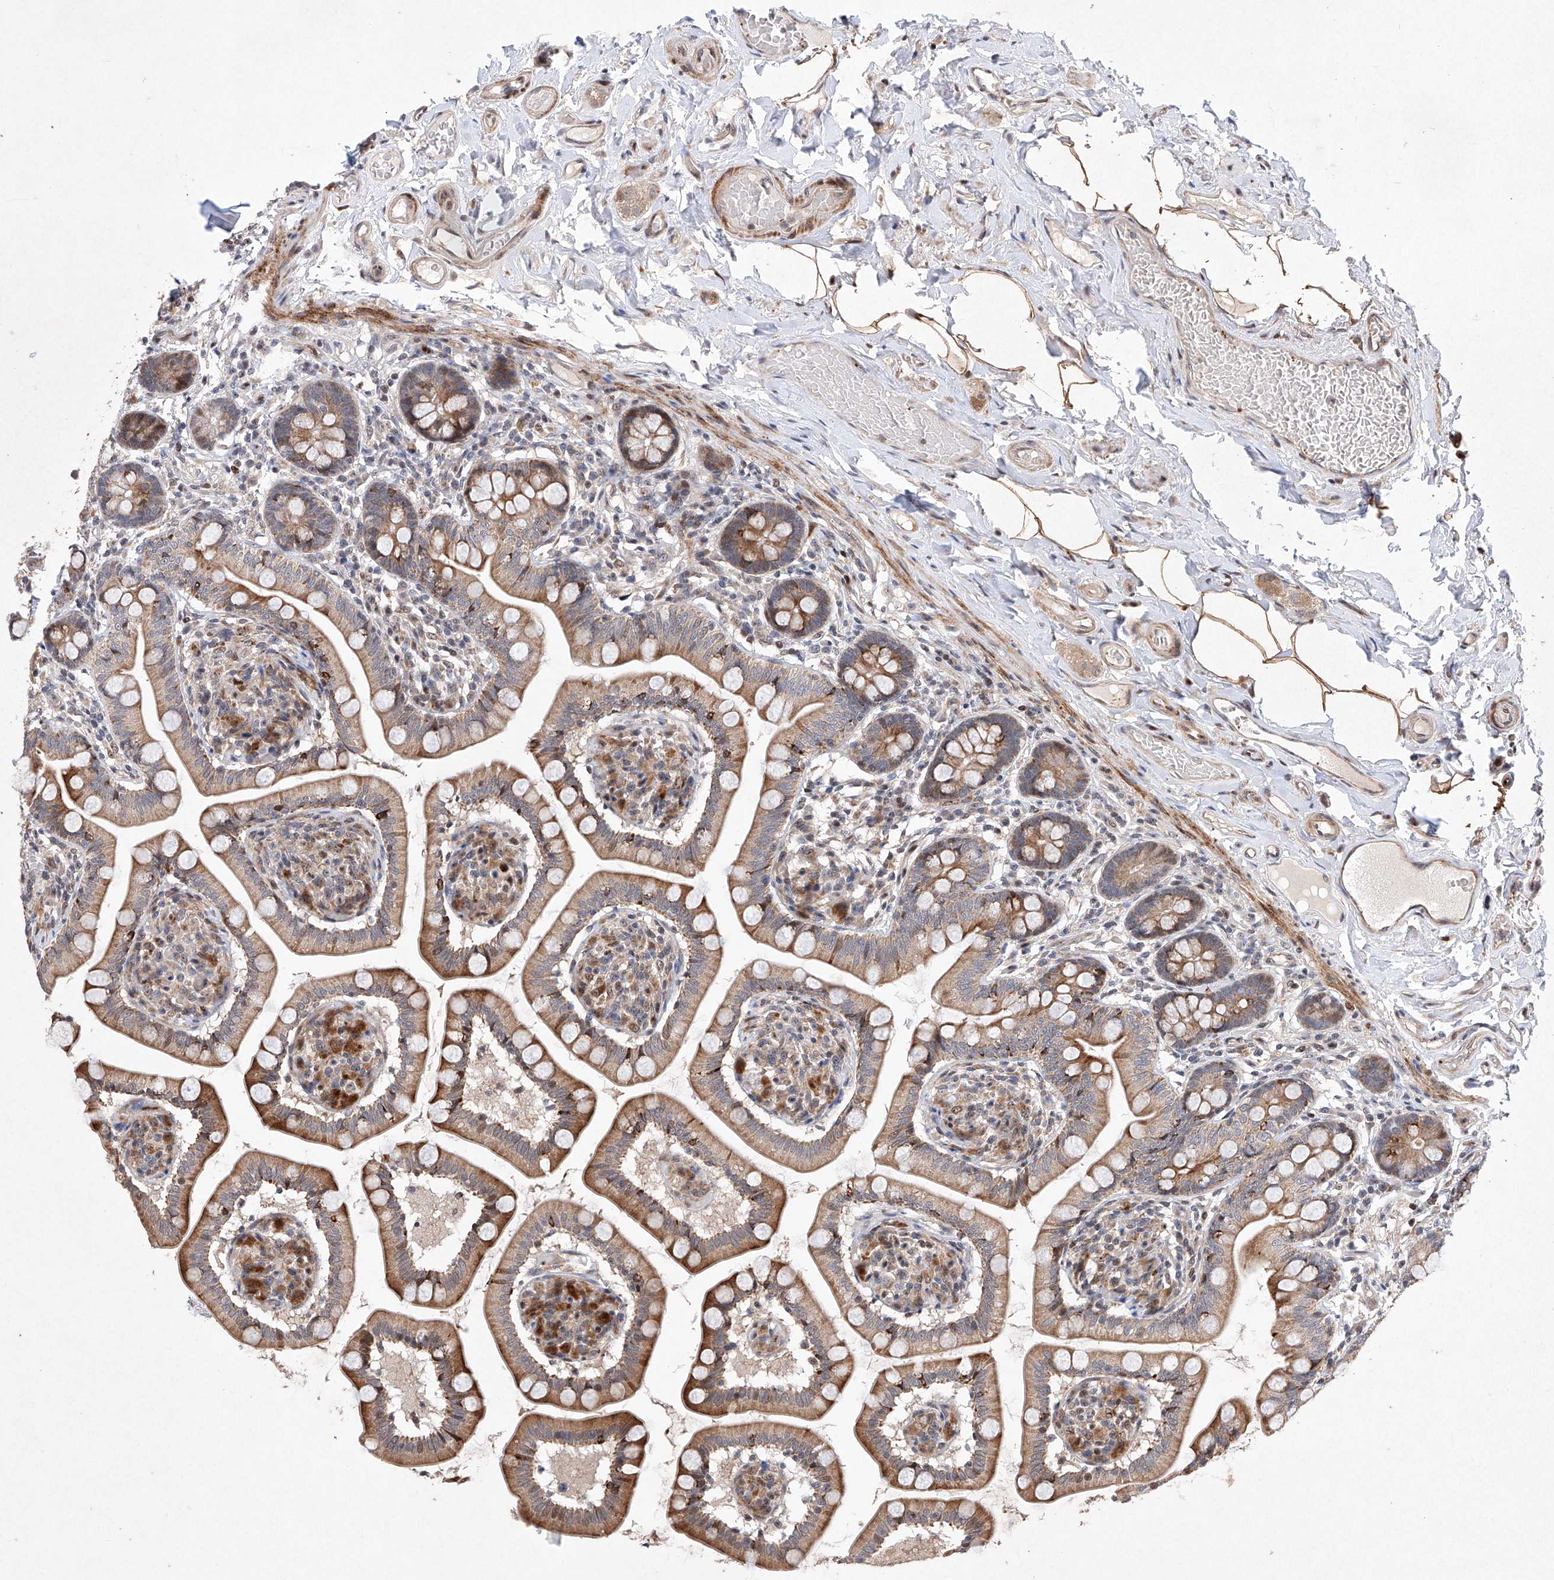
{"staining": {"intensity": "moderate", "quantity": "25%-75%", "location": "cytoplasmic/membranous"}, "tissue": "small intestine", "cell_type": "Glandular cells", "image_type": "normal", "snomed": [{"axis": "morphology", "description": "Normal tissue, NOS"}, {"axis": "topography", "description": "Small intestine"}], "caption": "There is medium levels of moderate cytoplasmic/membranous positivity in glandular cells of unremarkable small intestine, as demonstrated by immunohistochemical staining (brown color).", "gene": "AFG1L", "patient": {"sex": "female", "age": 64}}